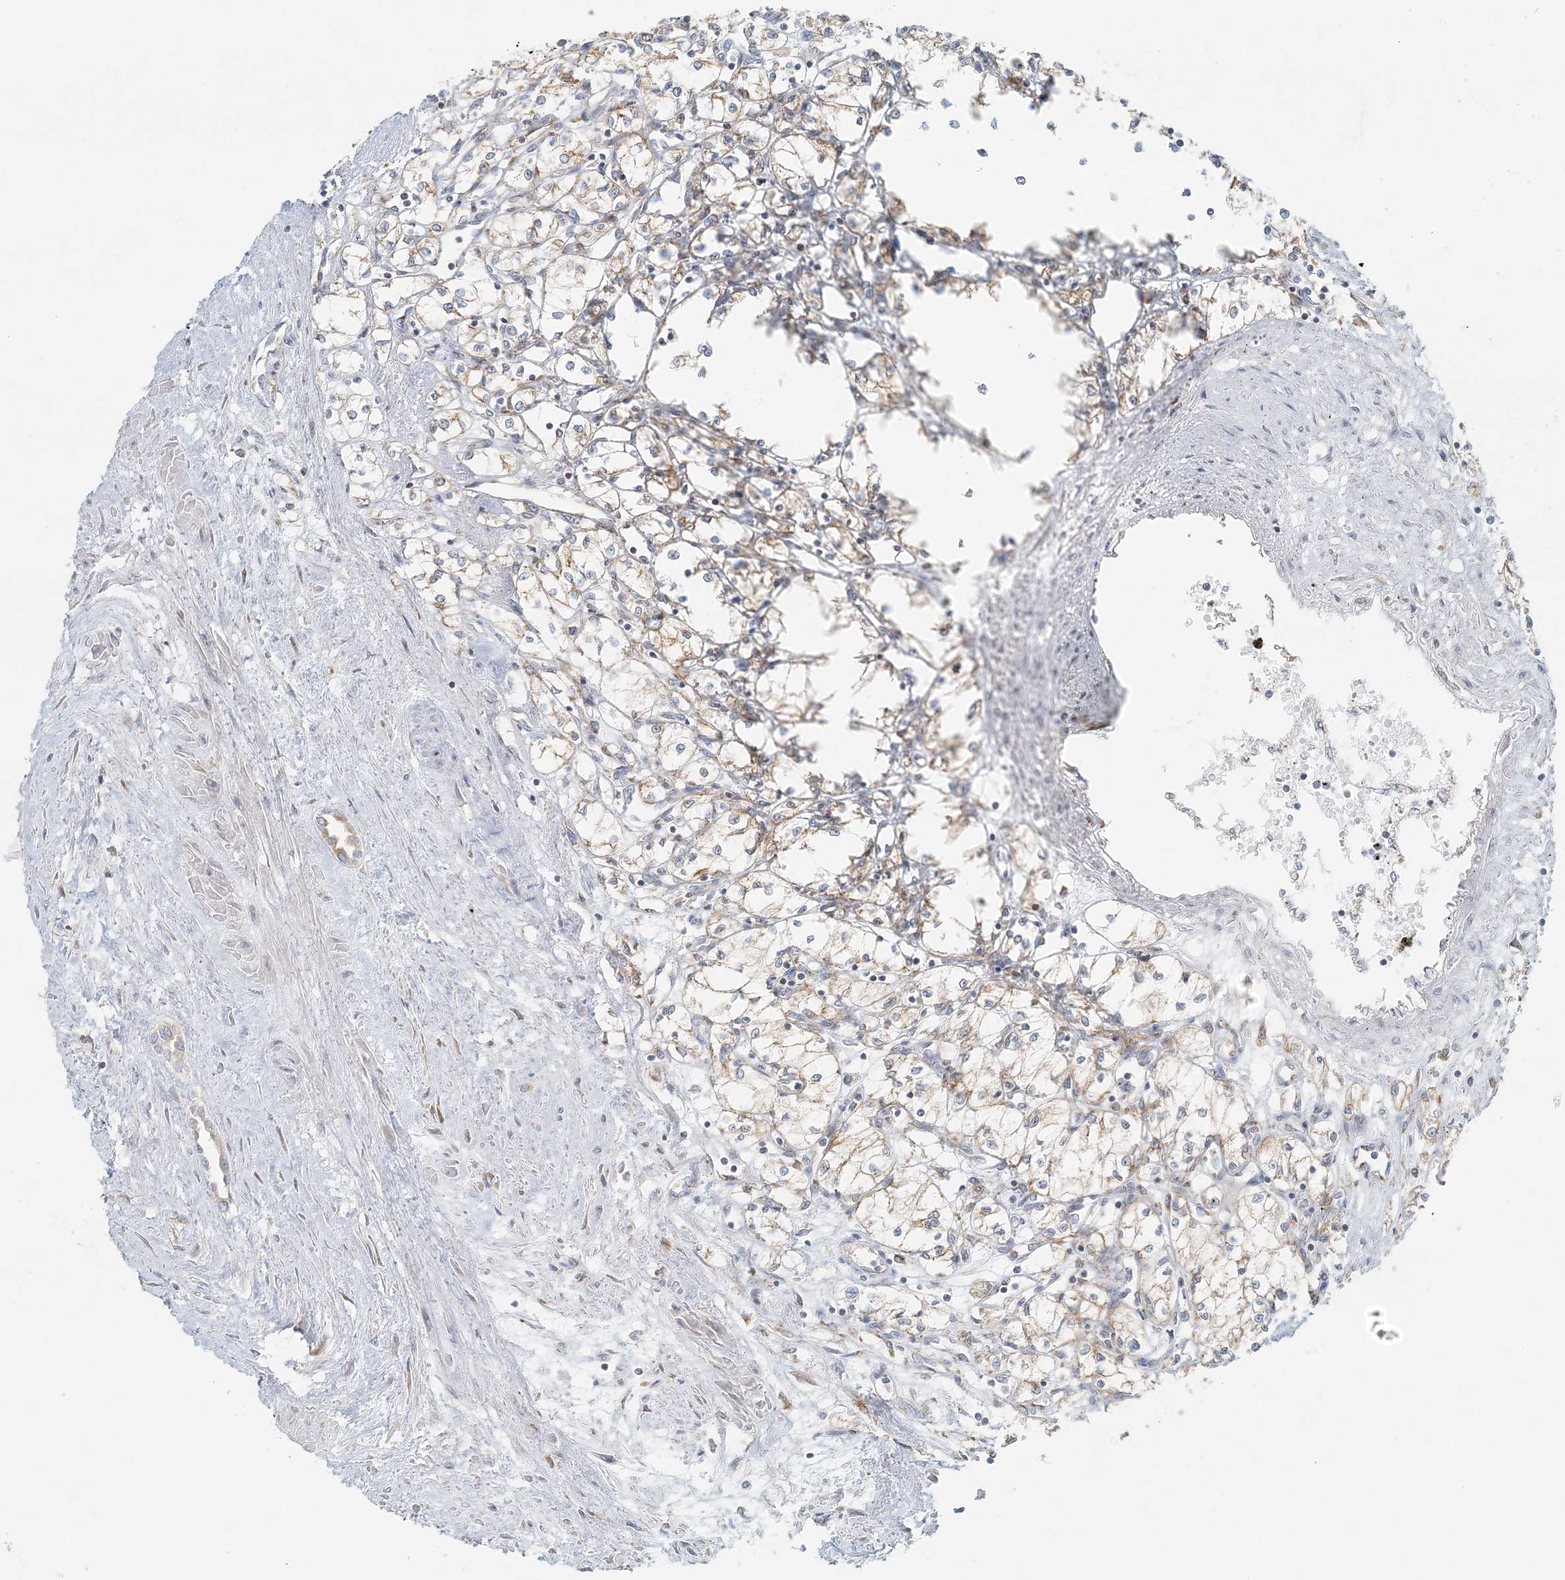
{"staining": {"intensity": "moderate", "quantity": "25%-75%", "location": "cytoplasmic/membranous"}, "tissue": "renal cancer", "cell_type": "Tumor cells", "image_type": "cancer", "snomed": [{"axis": "morphology", "description": "Adenocarcinoma, NOS"}, {"axis": "topography", "description": "Kidney"}], "caption": "Renal adenocarcinoma stained with DAB immunohistochemistry displays medium levels of moderate cytoplasmic/membranous expression in approximately 25%-75% of tumor cells. (brown staining indicates protein expression, while blue staining denotes nuclei).", "gene": "STK11IP", "patient": {"sex": "male", "age": 59}}